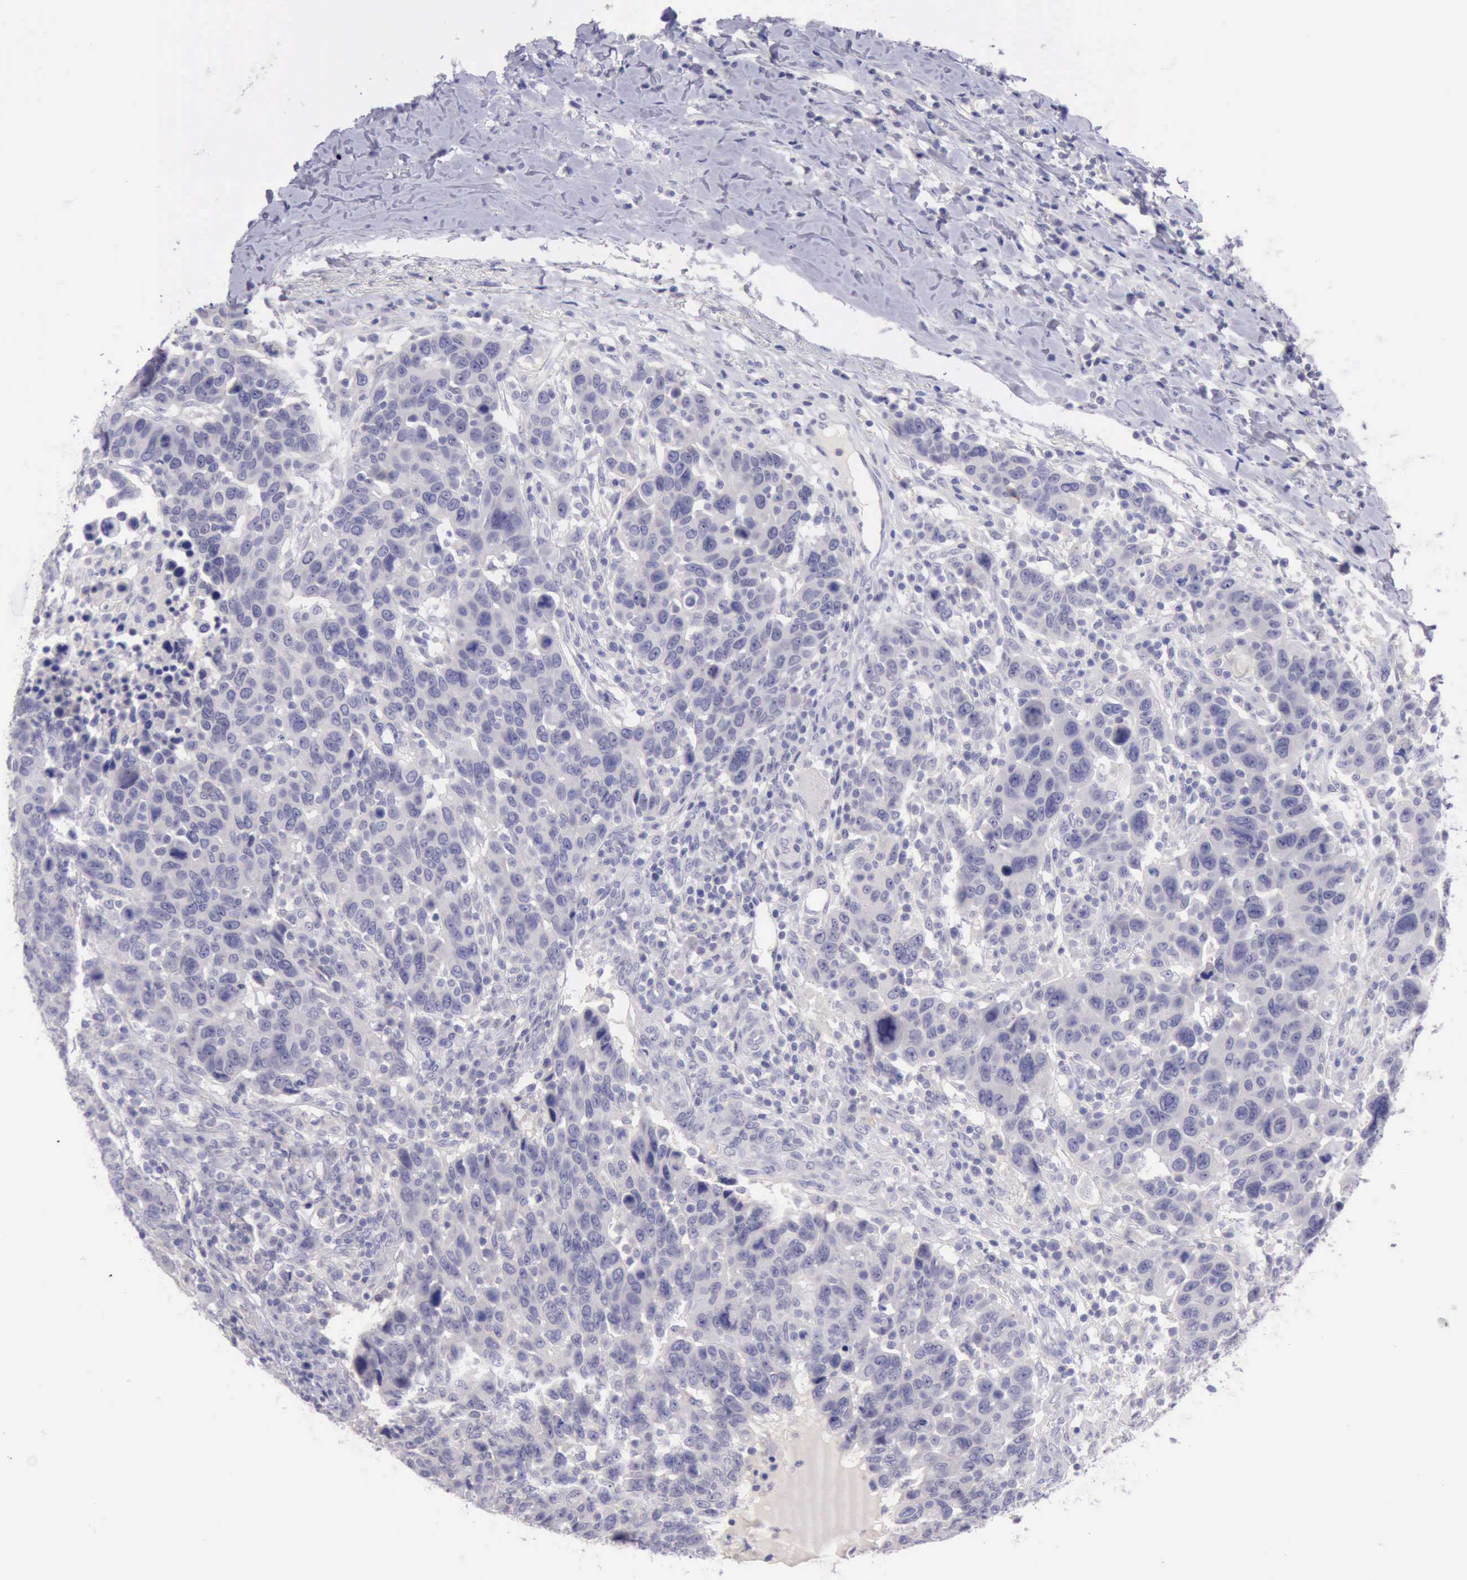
{"staining": {"intensity": "negative", "quantity": "none", "location": "none"}, "tissue": "breast cancer", "cell_type": "Tumor cells", "image_type": "cancer", "snomed": [{"axis": "morphology", "description": "Duct carcinoma"}, {"axis": "topography", "description": "Breast"}], "caption": "Human breast cancer stained for a protein using immunohistochemistry (IHC) exhibits no expression in tumor cells.", "gene": "LRFN5", "patient": {"sex": "female", "age": 37}}